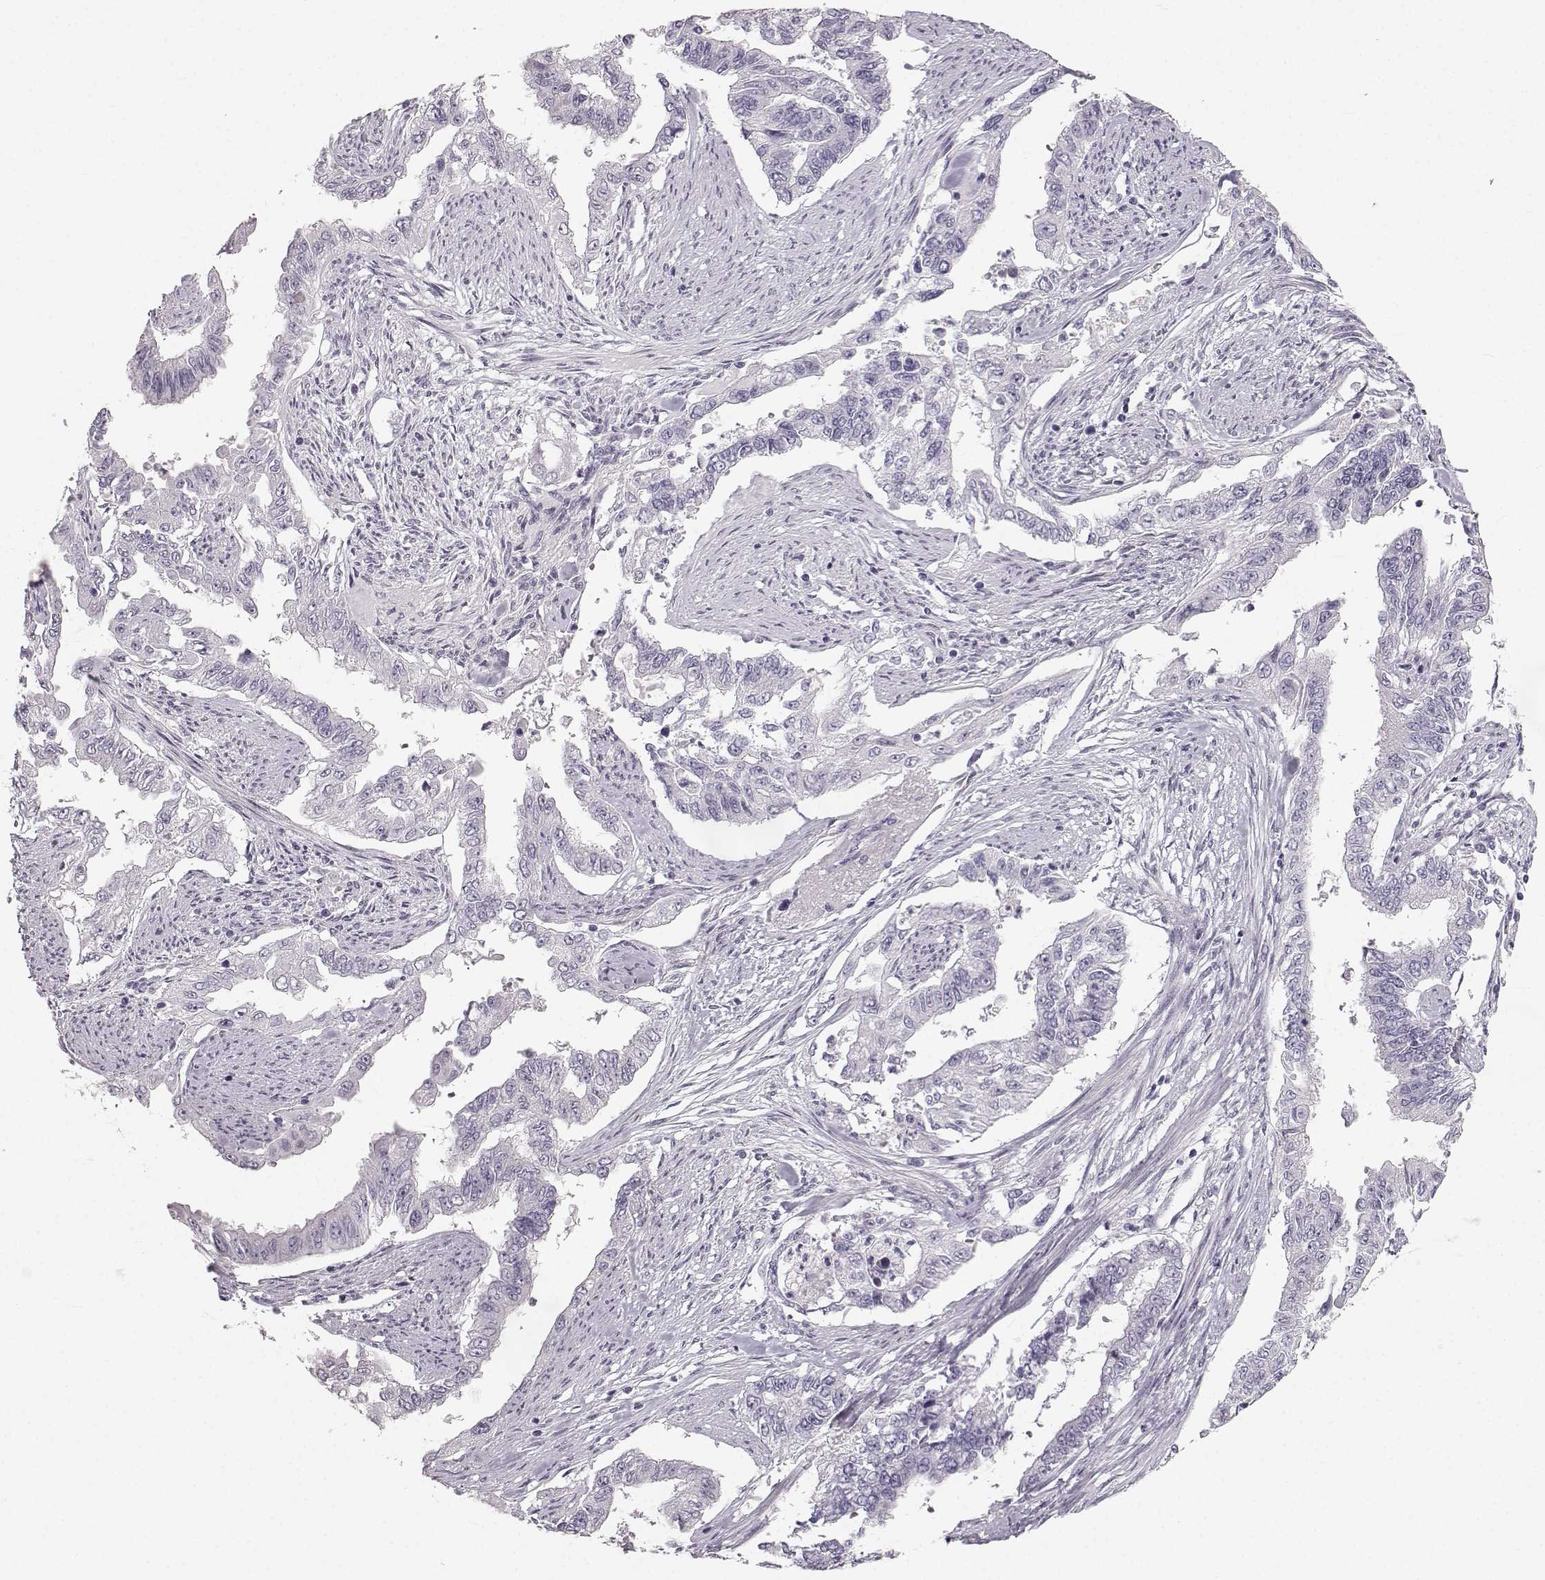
{"staining": {"intensity": "negative", "quantity": "none", "location": "none"}, "tissue": "endometrial cancer", "cell_type": "Tumor cells", "image_type": "cancer", "snomed": [{"axis": "morphology", "description": "Adenocarcinoma, NOS"}, {"axis": "topography", "description": "Uterus"}], "caption": "DAB (3,3'-diaminobenzidine) immunohistochemical staining of endometrial cancer shows no significant expression in tumor cells. Nuclei are stained in blue.", "gene": "OIP5", "patient": {"sex": "female", "age": 59}}